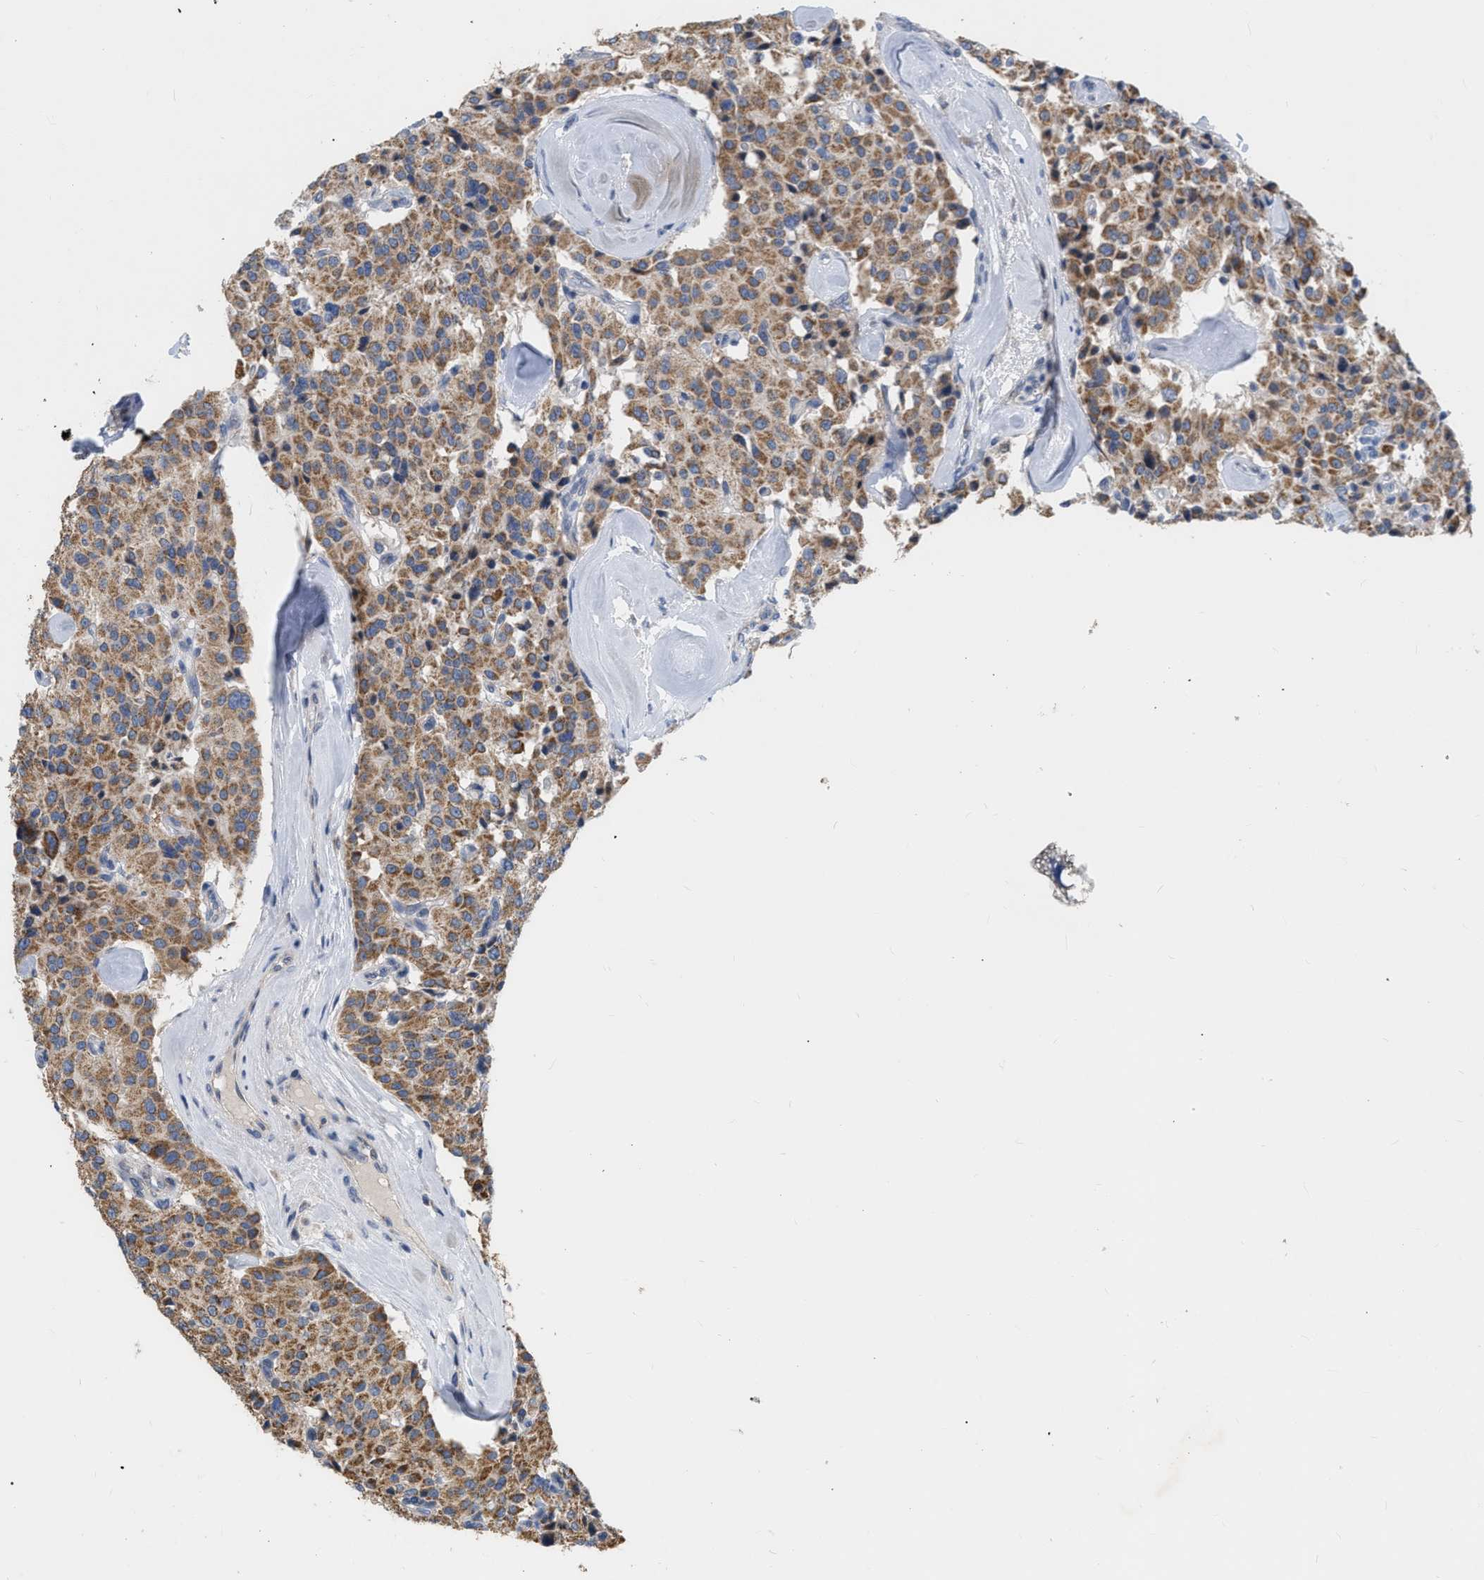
{"staining": {"intensity": "moderate", "quantity": ">75%", "location": "cytoplasmic/membranous"}, "tissue": "carcinoid", "cell_type": "Tumor cells", "image_type": "cancer", "snomed": [{"axis": "morphology", "description": "Carcinoid, malignant, NOS"}, {"axis": "topography", "description": "Lung"}], "caption": "High-power microscopy captured an immunohistochemistry (IHC) photomicrograph of carcinoid, revealing moderate cytoplasmic/membranous staining in approximately >75% of tumor cells.", "gene": "DDX56", "patient": {"sex": "male", "age": 30}}